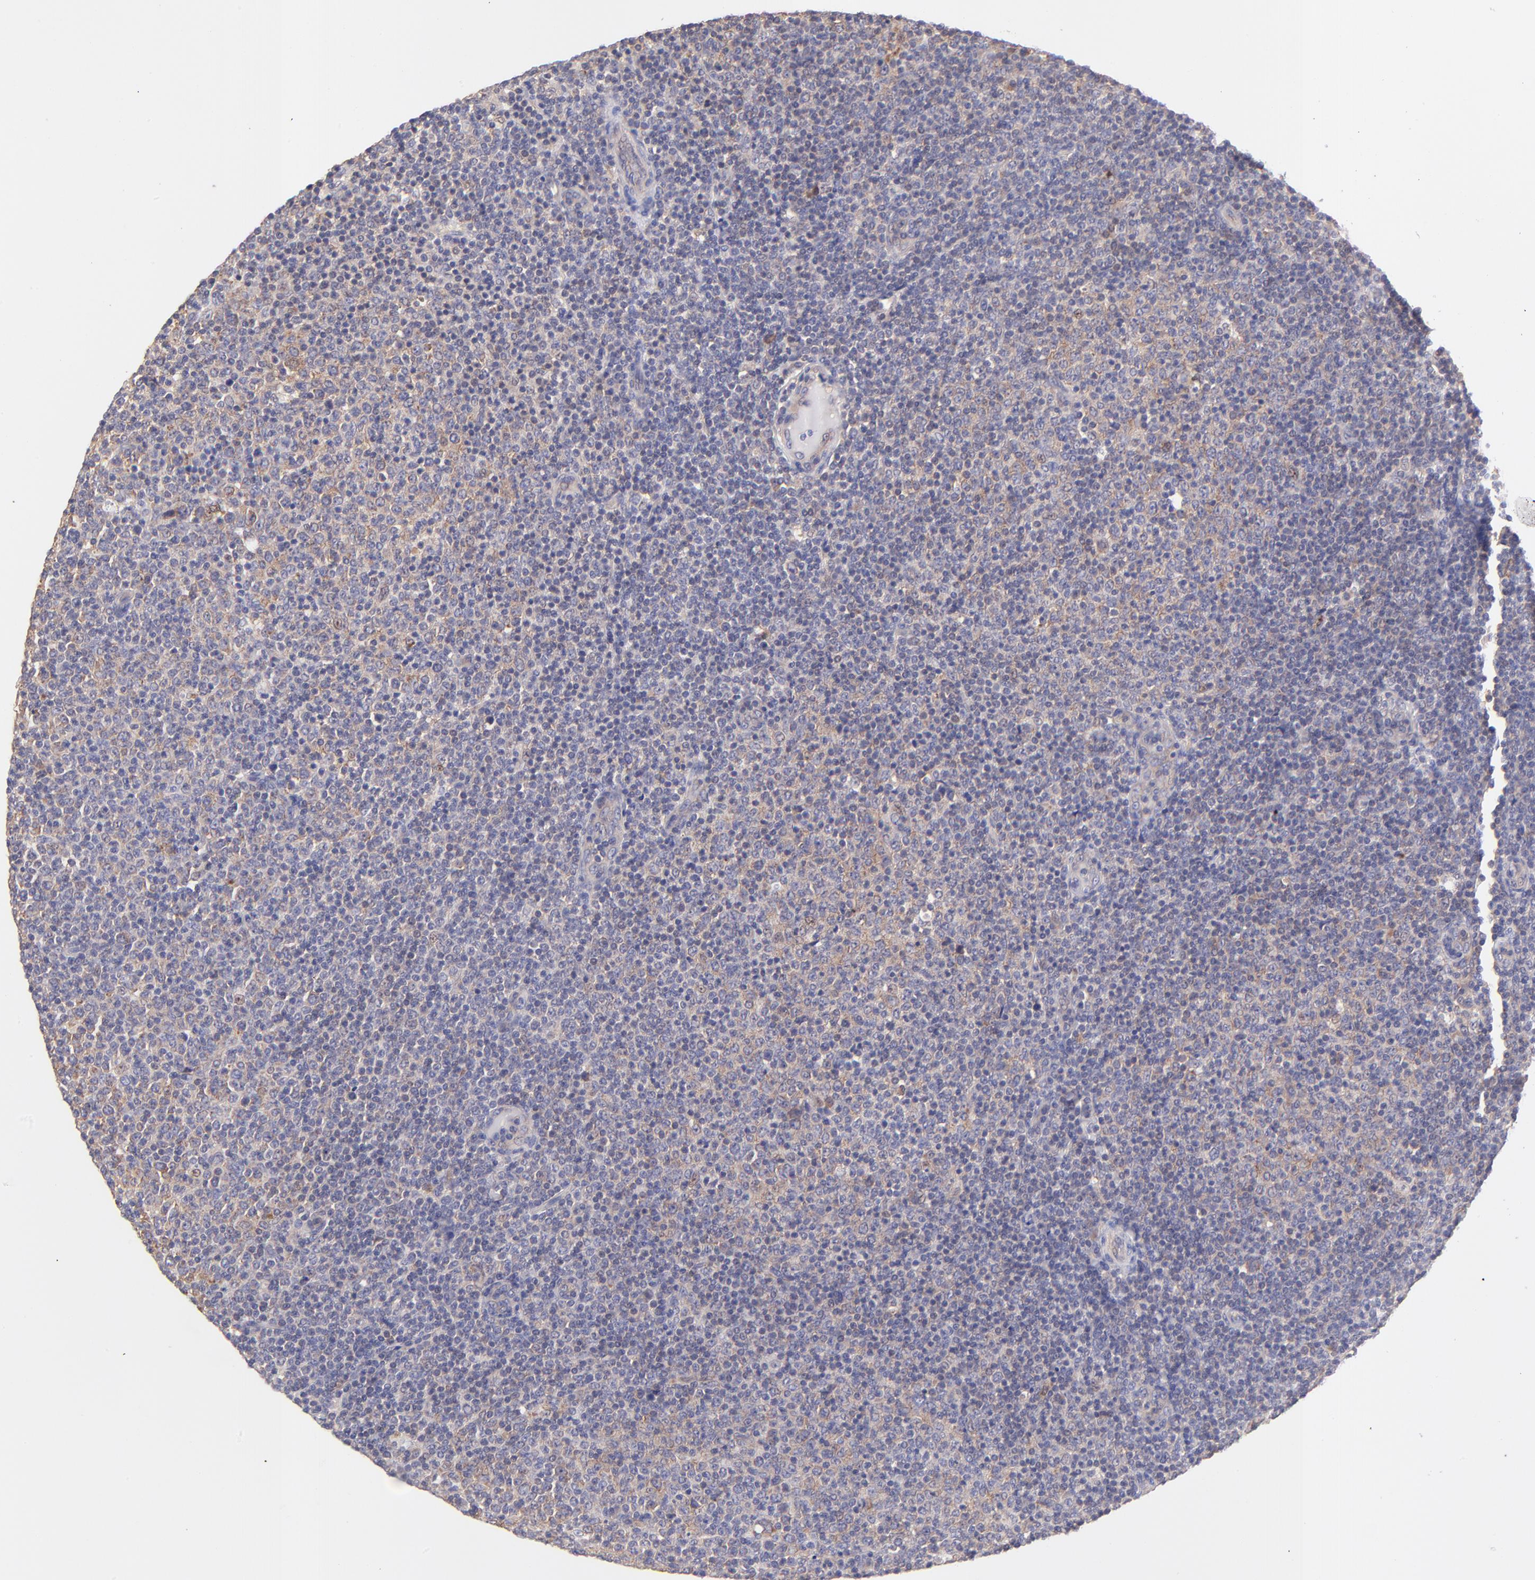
{"staining": {"intensity": "weak", "quantity": "<25%", "location": "cytoplasmic/membranous"}, "tissue": "lymphoma", "cell_type": "Tumor cells", "image_type": "cancer", "snomed": [{"axis": "morphology", "description": "Malignant lymphoma, non-Hodgkin's type, Low grade"}, {"axis": "topography", "description": "Lymph node"}], "caption": "Immunohistochemical staining of lymphoma exhibits no significant expression in tumor cells.", "gene": "RPL11", "patient": {"sex": "male", "age": 70}}